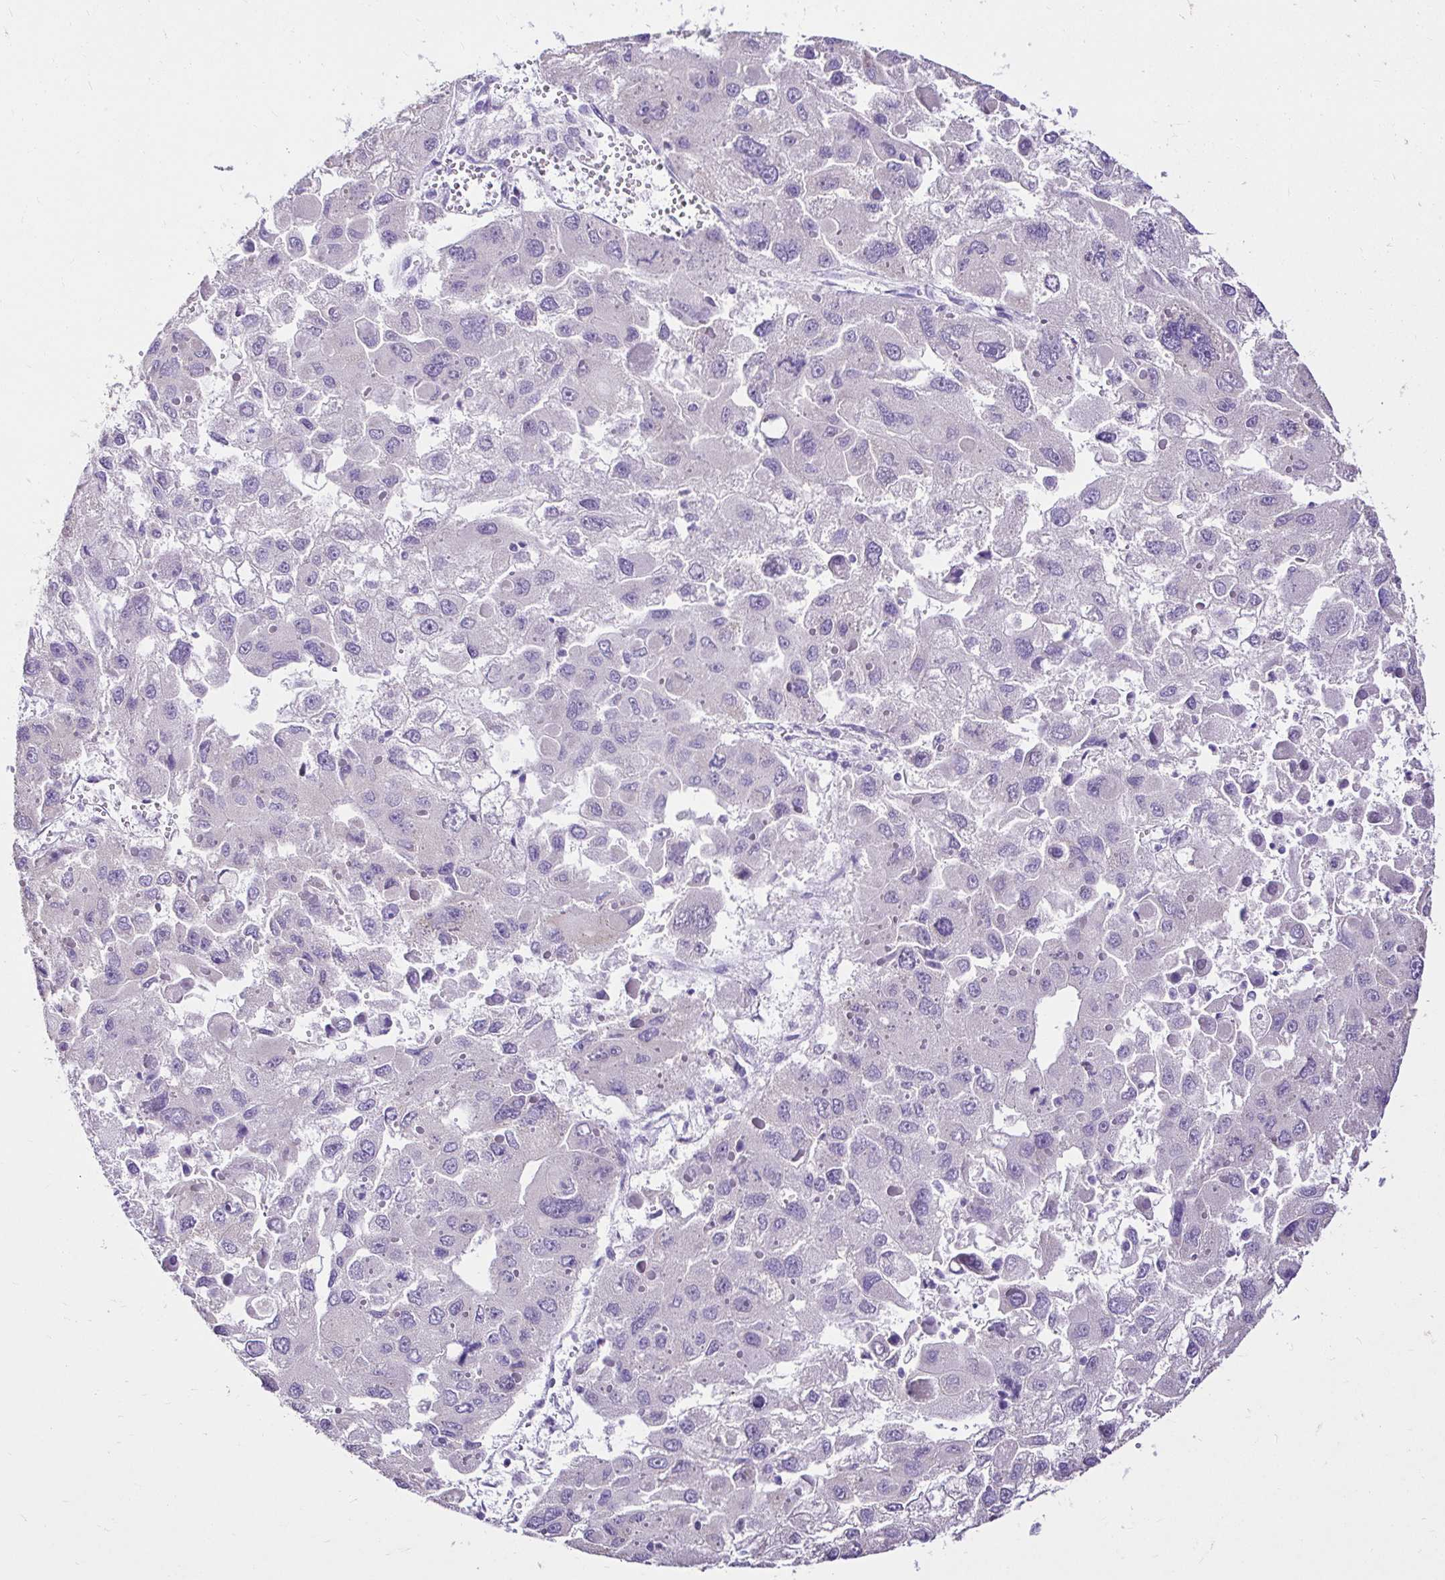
{"staining": {"intensity": "negative", "quantity": "none", "location": "none"}, "tissue": "liver cancer", "cell_type": "Tumor cells", "image_type": "cancer", "snomed": [{"axis": "morphology", "description": "Carcinoma, Hepatocellular, NOS"}, {"axis": "topography", "description": "Liver"}], "caption": "Immunohistochemical staining of hepatocellular carcinoma (liver) reveals no significant positivity in tumor cells.", "gene": "KIAA1210", "patient": {"sex": "female", "age": 41}}